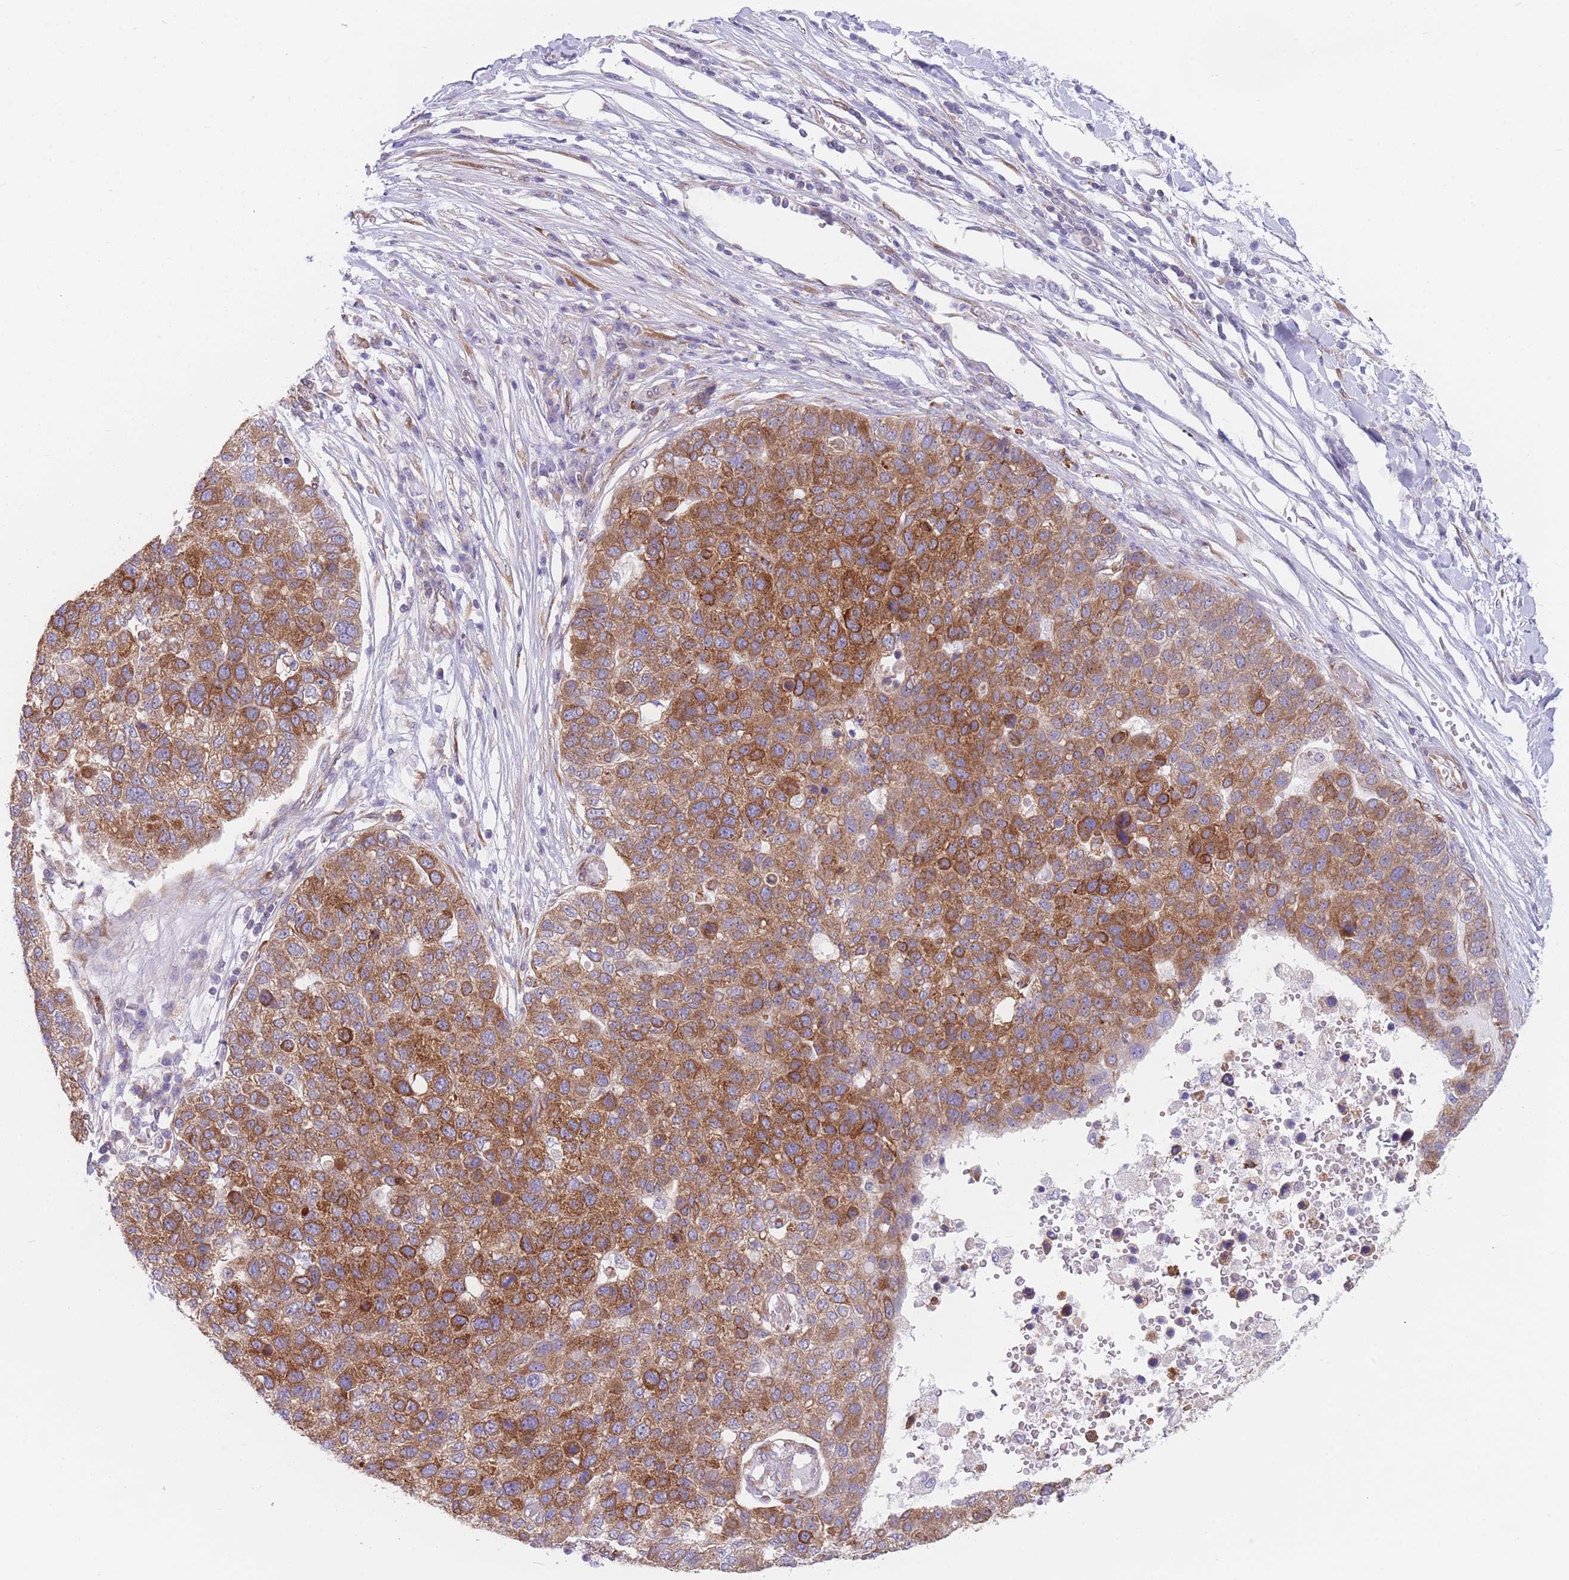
{"staining": {"intensity": "strong", "quantity": ">75%", "location": "cytoplasmic/membranous"}, "tissue": "pancreatic cancer", "cell_type": "Tumor cells", "image_type": "cancer", "snomed": [{"axis": "morphology", "description": "Adenocarcinoma, NOS"}, {"axis": "topography", "description": "Pancreas"}], "caption": "The image exhibits immunohistochemical staining of adenocarcinoma (pancreatic). There is strong cytoplasmic/membranous positivity is appreciated in about >75% of tumor cells.", "gene": "AK9", "patient": {"sex": "female", "age": 61}}